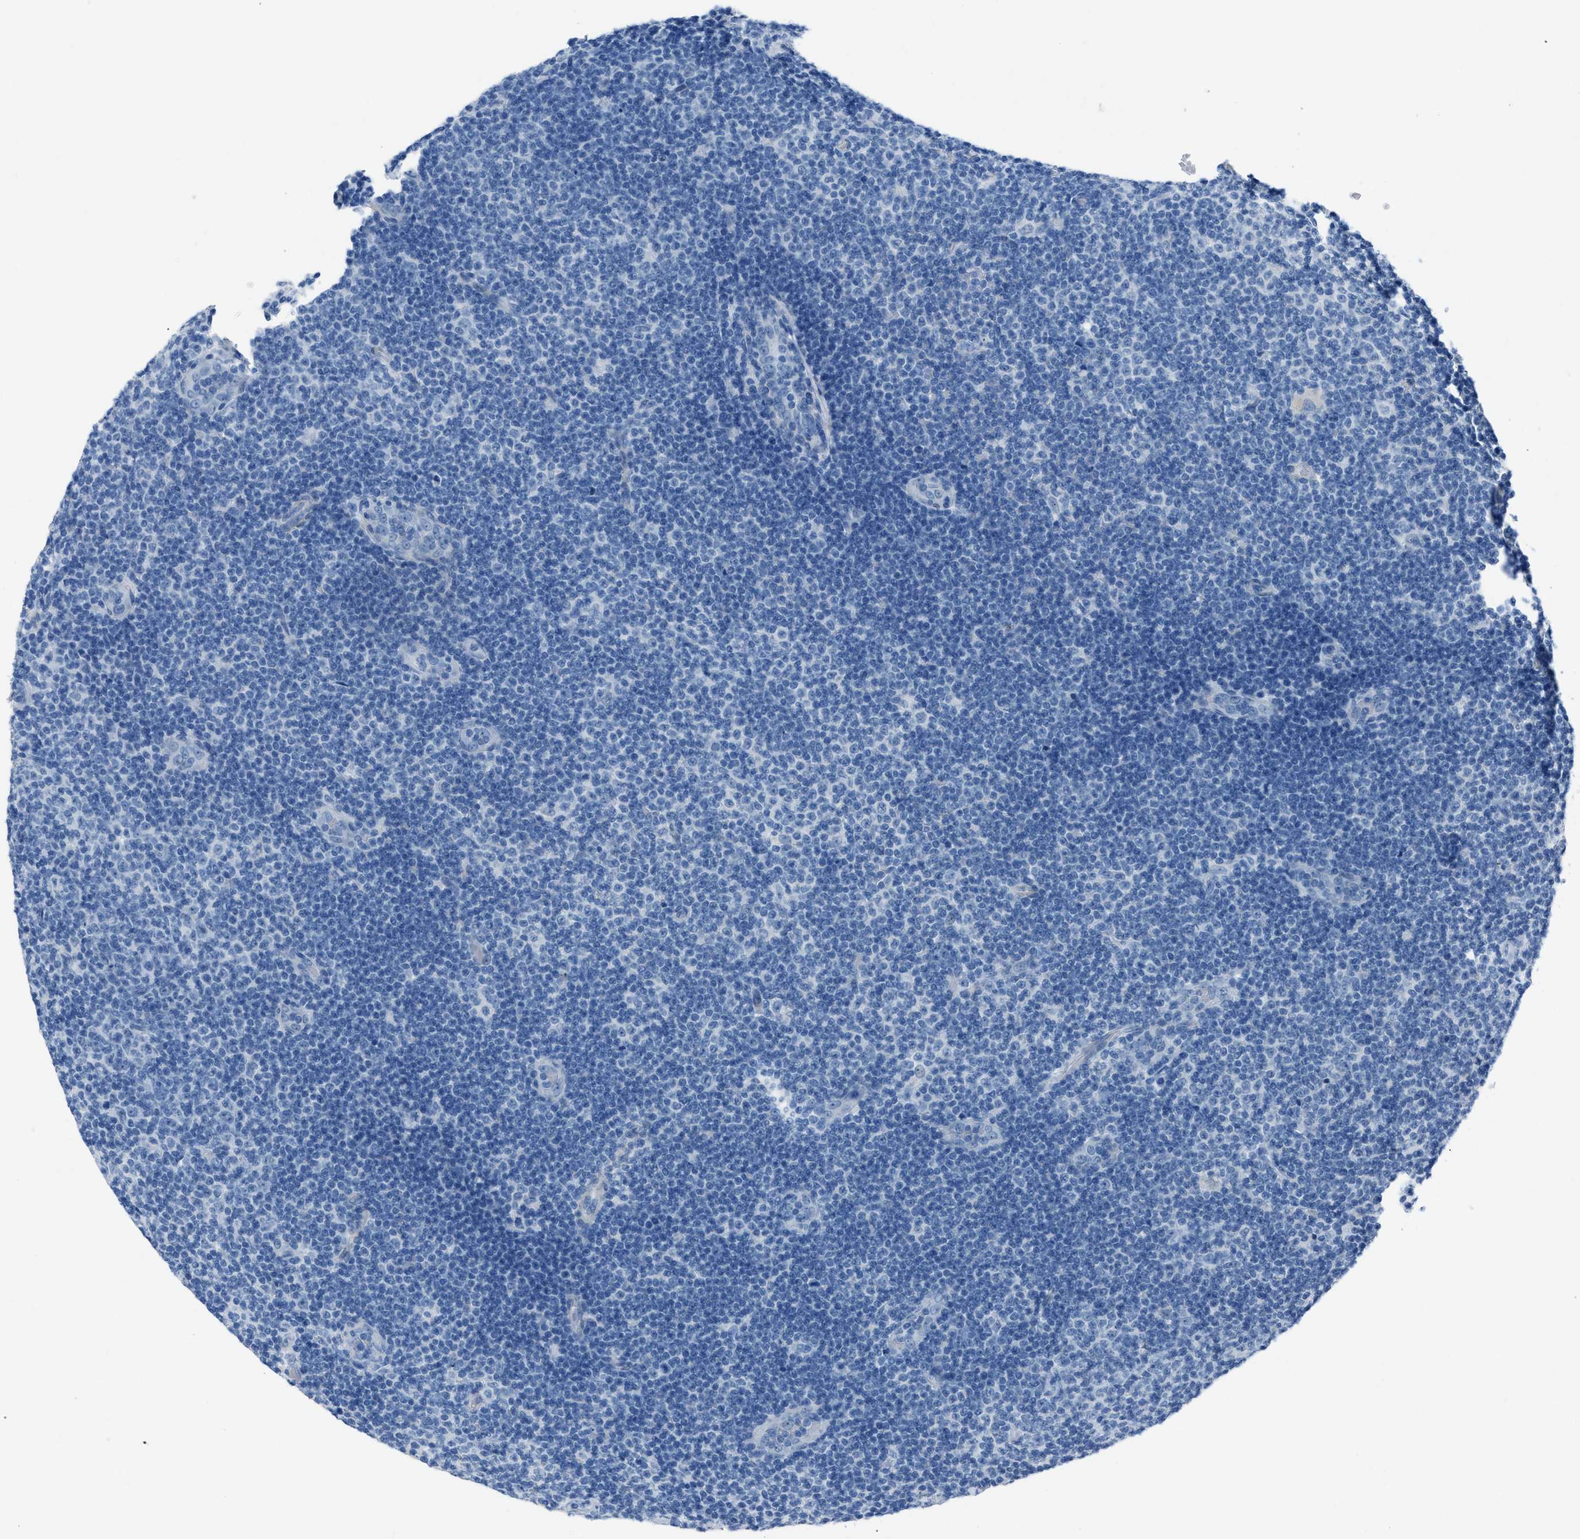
{"staining": {"intensity": "negative", "quantity": "none", "location": "none"}, "tissue": "lymphoma", "cell_type": "Tumor cells", "image_type": "cancer", "snomed": [{"axis": "morphology", "description": "Malignant lymphoma, non-Hodgkin's type, Low grade"}, {"axis": "topography", "description": "Lymph node"}], "caption": "Immunohistochemistry (IHC) of lymphoma displays no positivity in tumor cells.", "gene": "SPATC1L", "patient": {"sex": "male", "age": 83}}